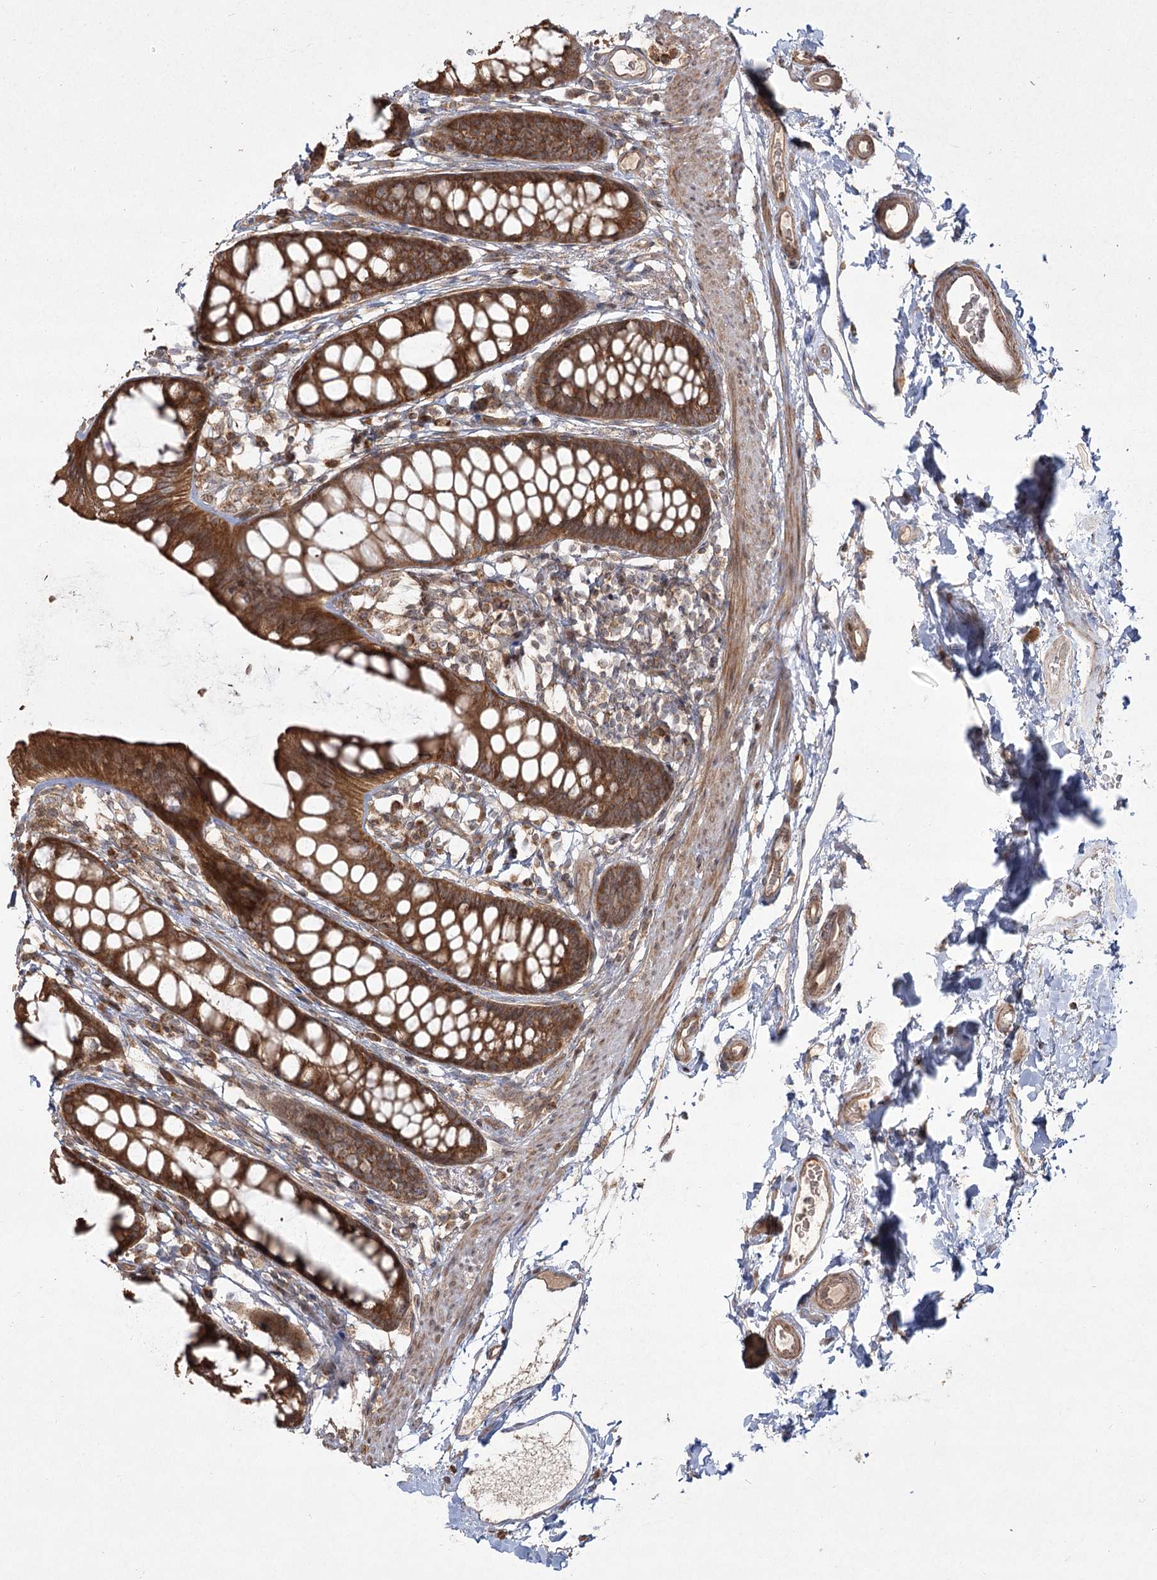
{"staining": {"intensity": "strong", "quantity": ">75%", "location": "cytoplasmic/membranous"}, "tissue": "rectum", "cell_type": "Glandular cells", "image_type": "normal", "snomed": [{"axis": "morphology", "description": "Normal tissue, NOS"}, {"axis": "topography", "description": "Rectum"}], "caption": "Immunohistochemistry histopathology image of unremarkable rectum: human rectum stained using IHC reveals high levels of strong protein expression localized specifically in the cytoplasmic/membranous of glandular cells, appearing as a cytoplasmic/membranous brown color.", "gene": "CPLANE1", "patient": {"sex": "female", "age": 65}}